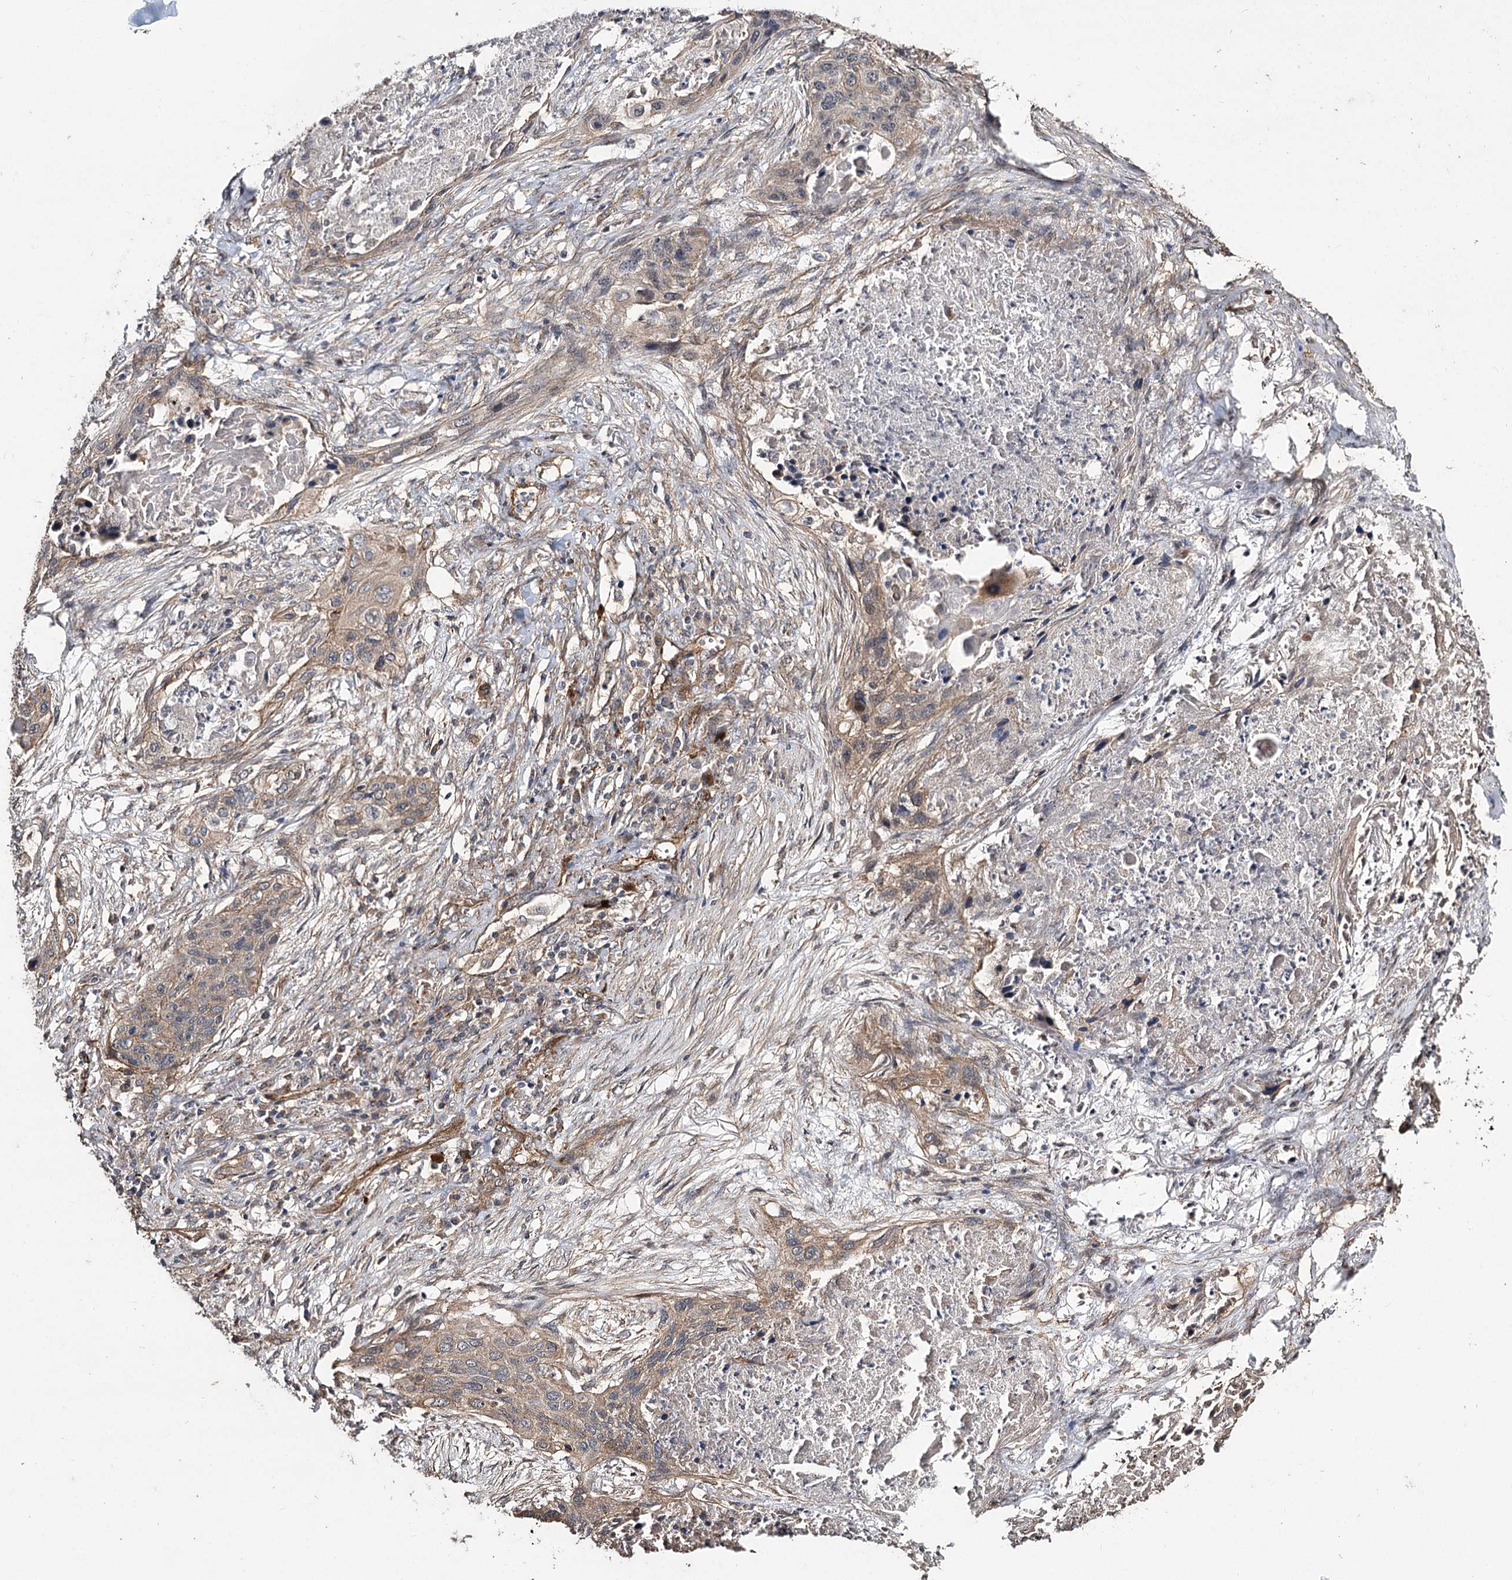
{"staining": {"intensity": "weak", "quantity": "<25%", "location": "cytoplasmic/membranous"}, "tissue": "lung cancer", "cell_type": "Tumor cells", "image_type": "cancer", "snomed": [{"axis": "morphology", "description": "Squamous cell carcinoma, NOS"}, {"axis": "topography", "description": "Lung"}], "caption": "Tumor cells show no significant protein positivity in squamous cell carcinoma (lung).", "gene": "MYO1C", "patient": {"sex": "female", "age": 63}}